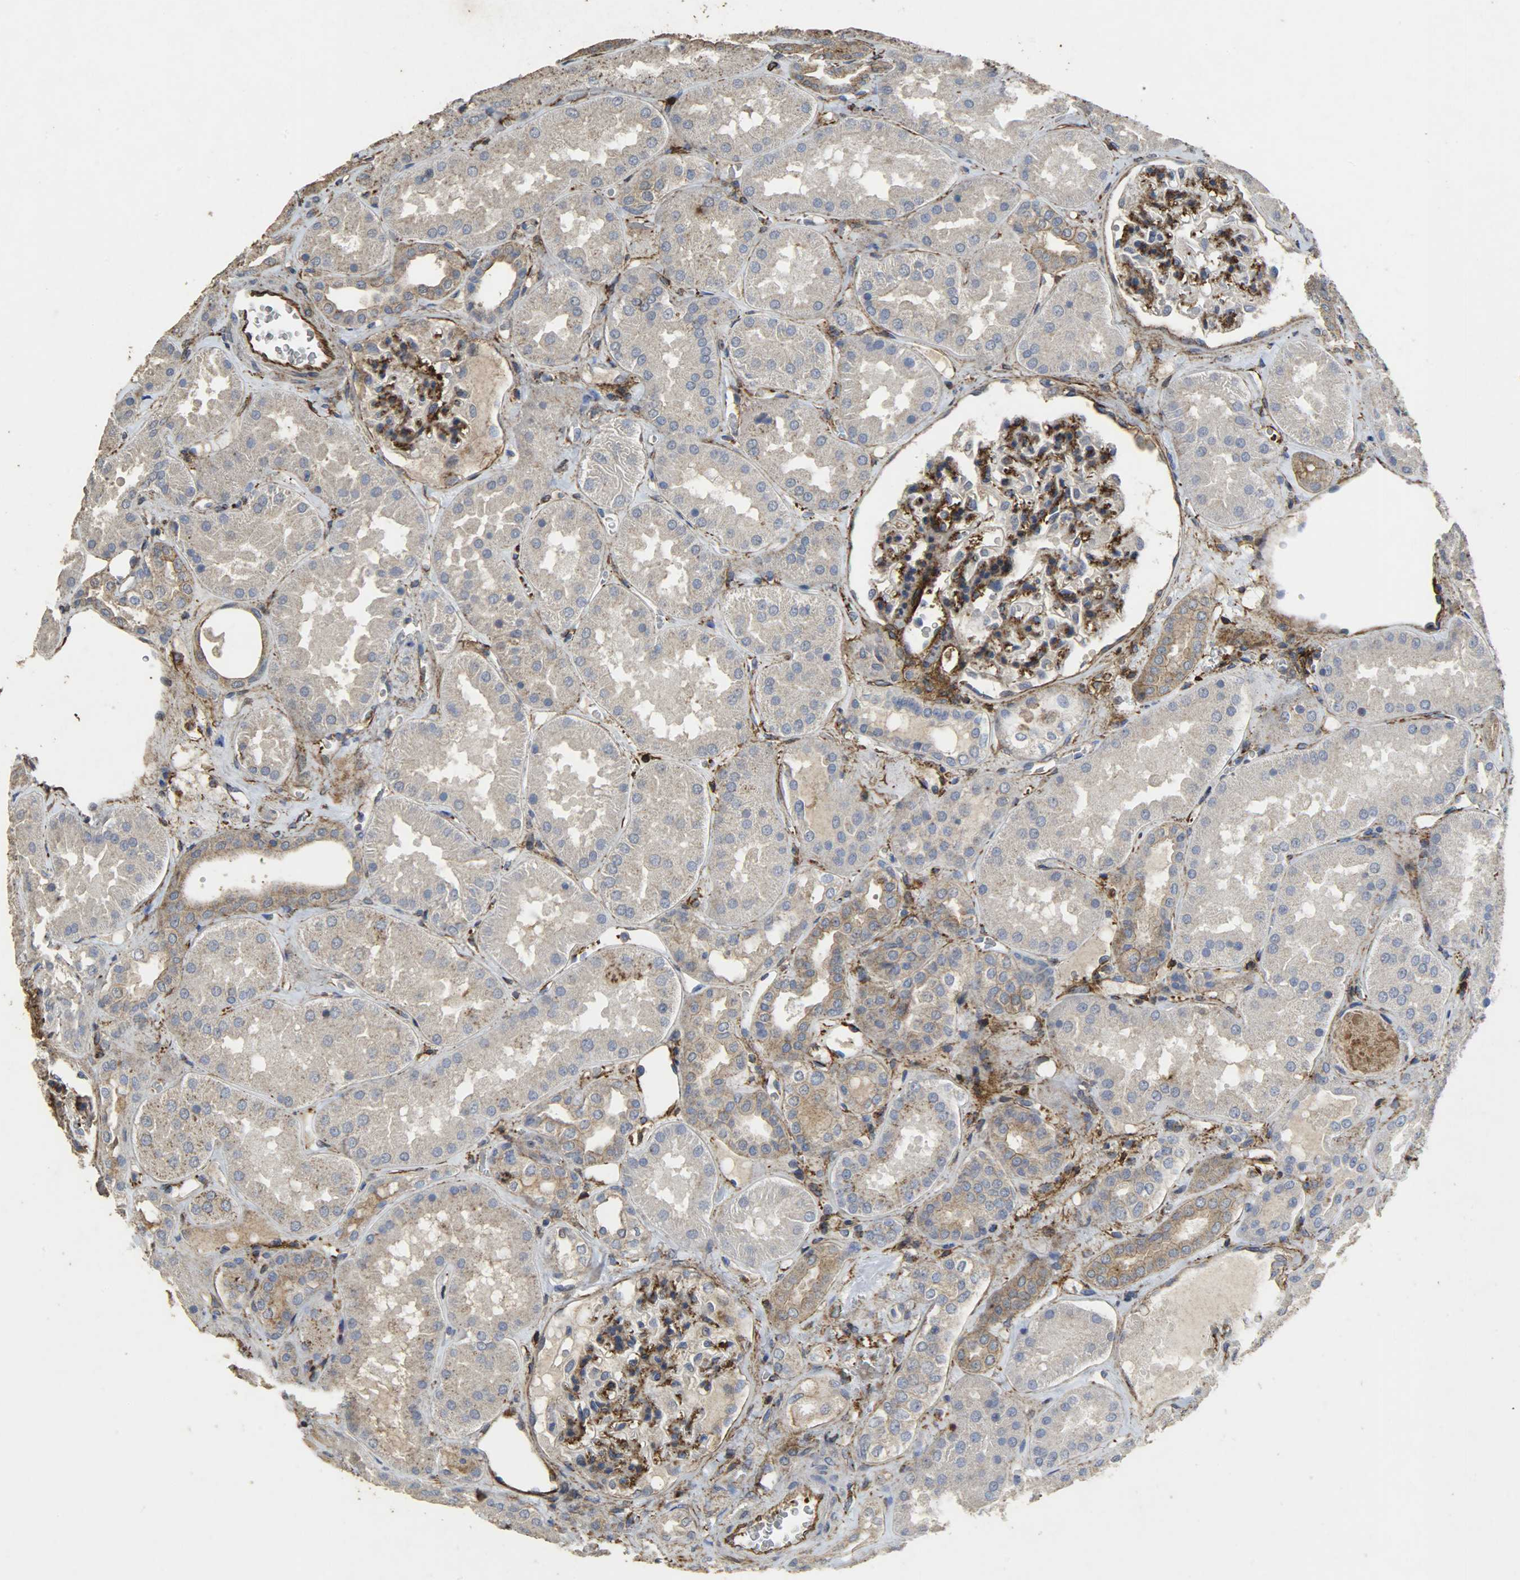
{"staining": {"intensity": "strong", "quantity": "25%-75%", "location": "cytoplasmic/membranous"}, "tissue": "kidney", "cell_type": "Cells in glomeruli", "image_type": "normal", "snomed": [{"axis": "morphology", "description": "Normal tissue, NOS"}, {"axis": "topography", "description": "Kidney"}], "caption": "Protein analysis of unremarkable kidney displays strong cytoplasmic/membranous expression in approximately 25%-75% of cells in glomeruli. (DAB IHC, brown staining for protein, blue staining for nuclei).", "gene": "TPM4", "patient": {"sex": "female", "age": 56}}